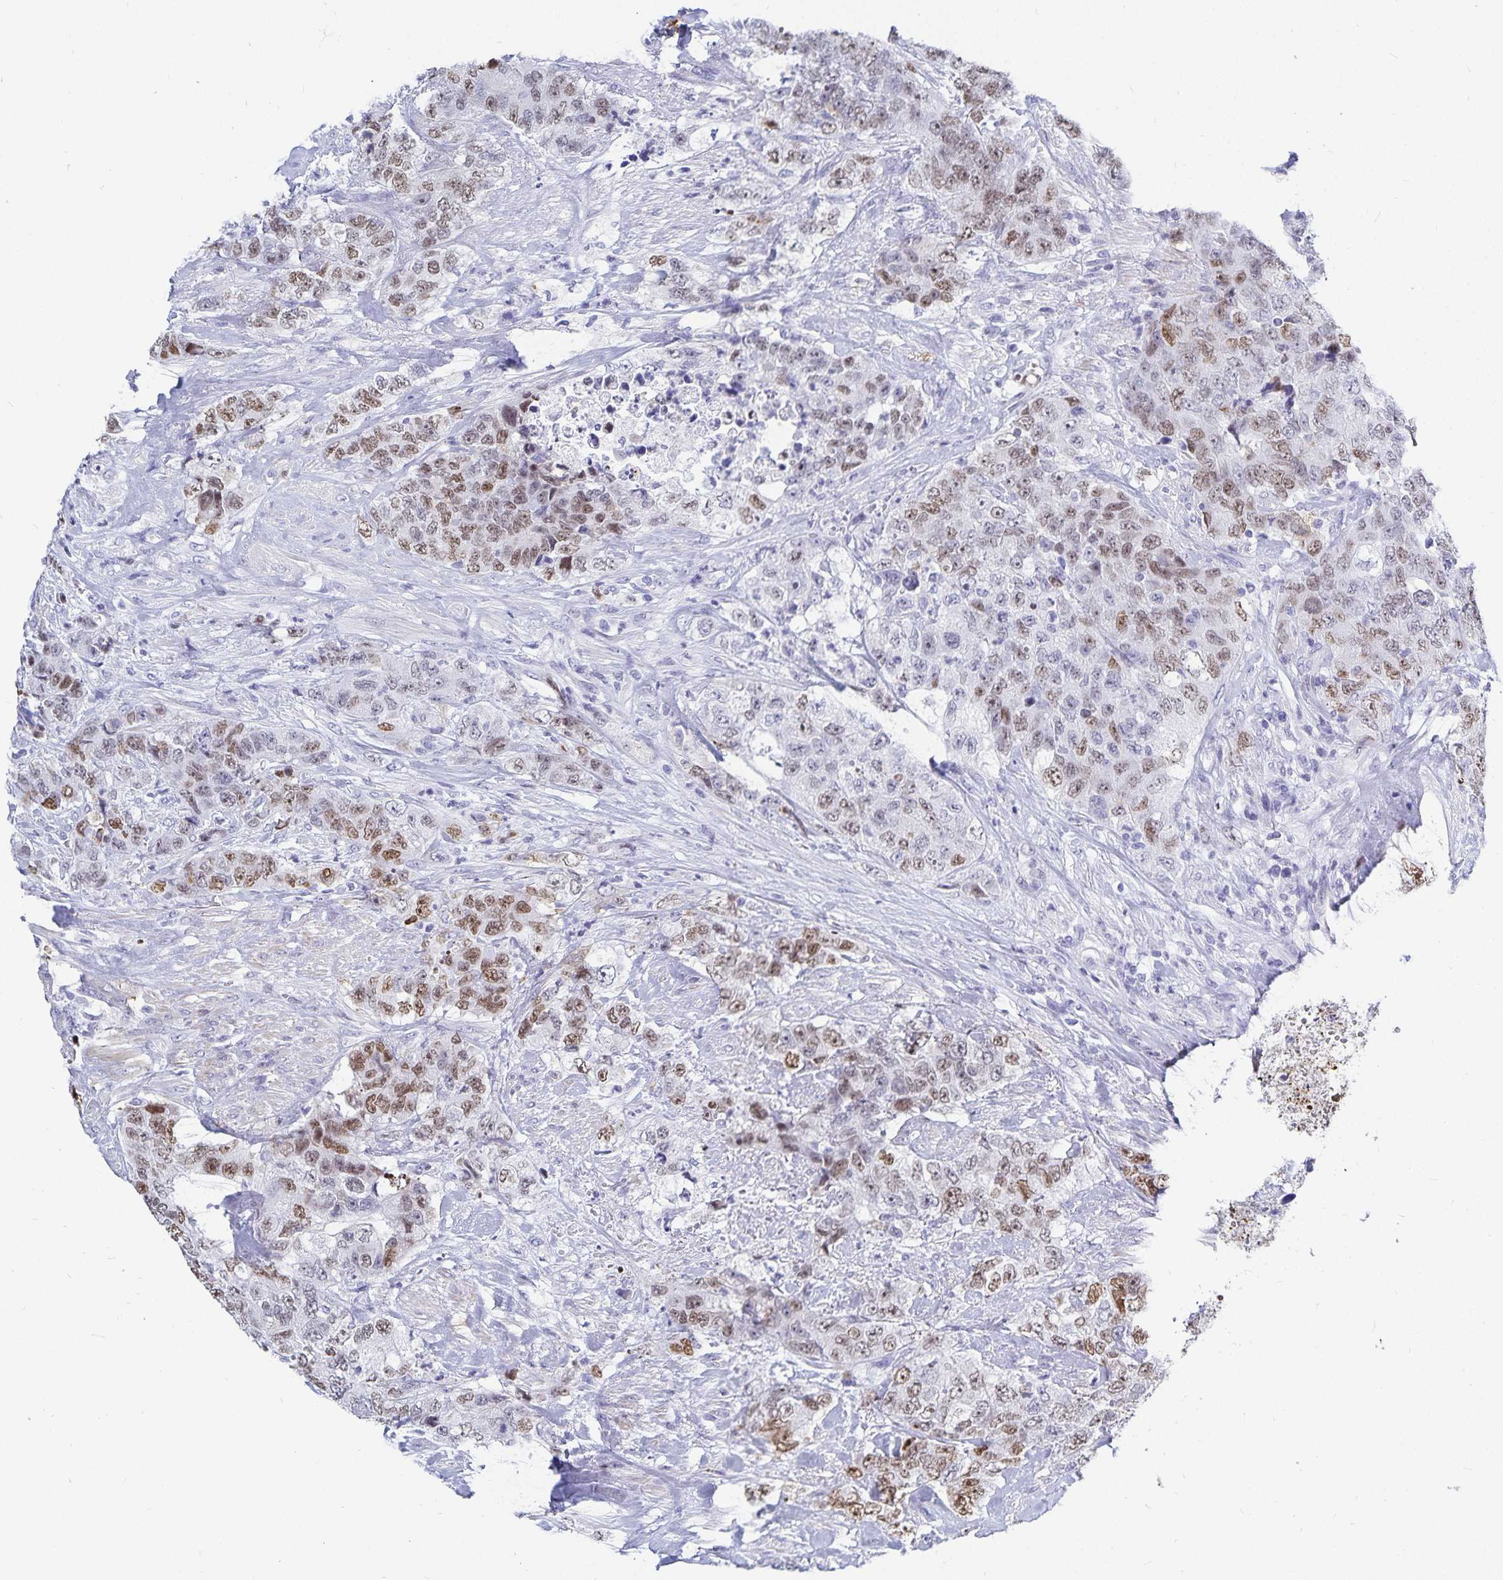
{"staining": {"intensity": "moderate", "quantity": ">75%", "location": "nuclear"}, "tissue": "urothelial cancer", "cell_type": "Tumor cells", "image_type": "cancer", "snomed": [{"axis": "morphology", "description": "Urothelial carcinoma, High grade"}, {"axis": "topography", "description": "Urinary bladder"}], "caption": "Urothelial cancer stained with DAB immunohistochemistry (IHC) shows medium levels of moderate nuclear expression in about >75% of tumor cells. (DAB IHC with brightfield microscopy, high magnification).", "gene": "HMGB3", "patient": {"sex": "female", "age": 78}}